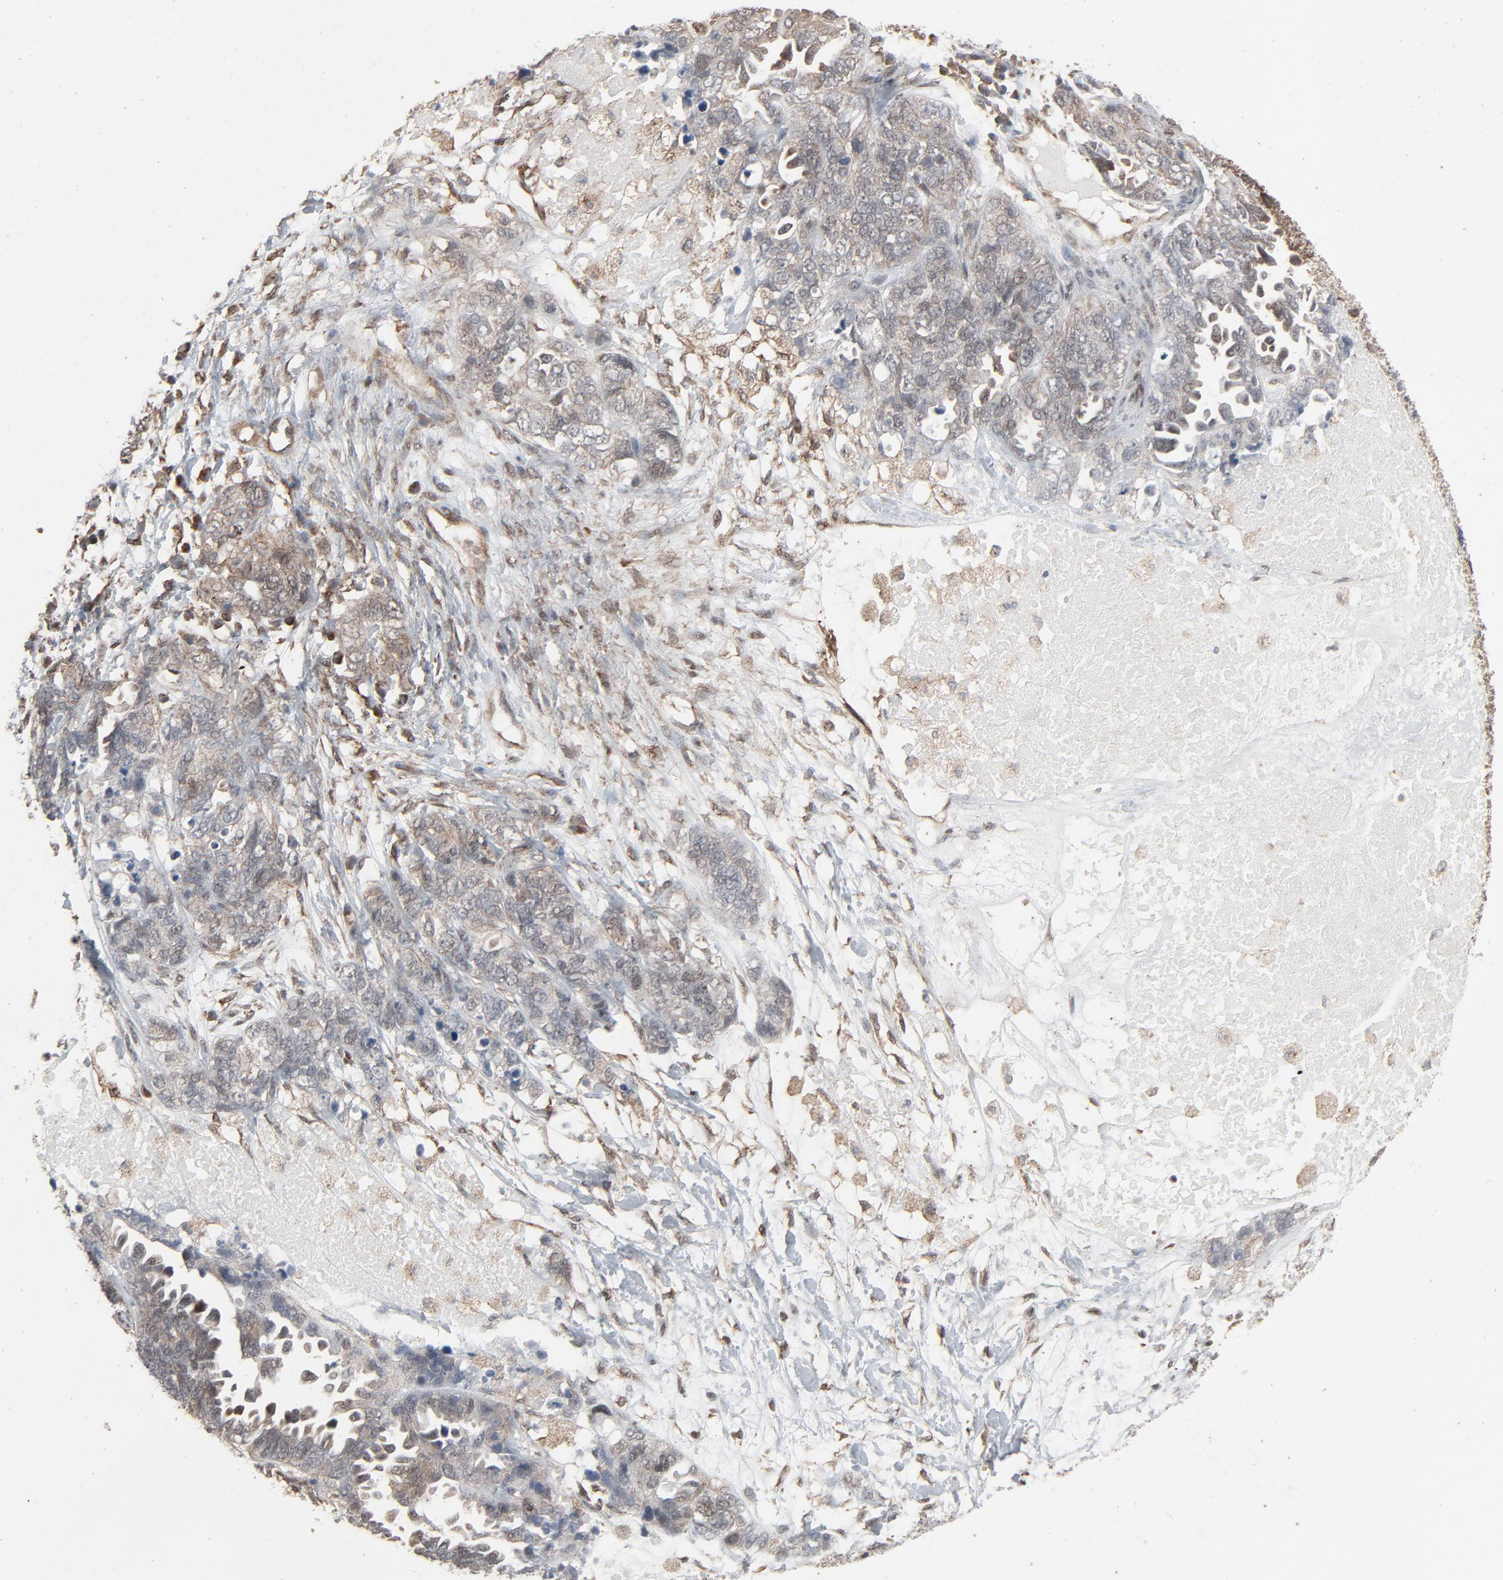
{"staining": {"intensity": "weak", "quantity": "25%-75%", "location": "cytoplasmic/membranous"}, "tissue": "ovarian cancer", "cell_type": "Tumor cells", "image_type": "cancer", "snomed": [{"axis": "morphology", "description": "Cystadenocarcinoma, serous, NOS"}, {"axis": "topography", "description": "Ovary"}], "caption": "Protein expression analysis of ovarian cancer (serous cystadenocarcinoma) exhibits weak cytoplasmic/membranous positivity in approximately 25%-75% of tumor cells.", "gene": "OPTN", "patient": {"sex": "female", "age": 82}}